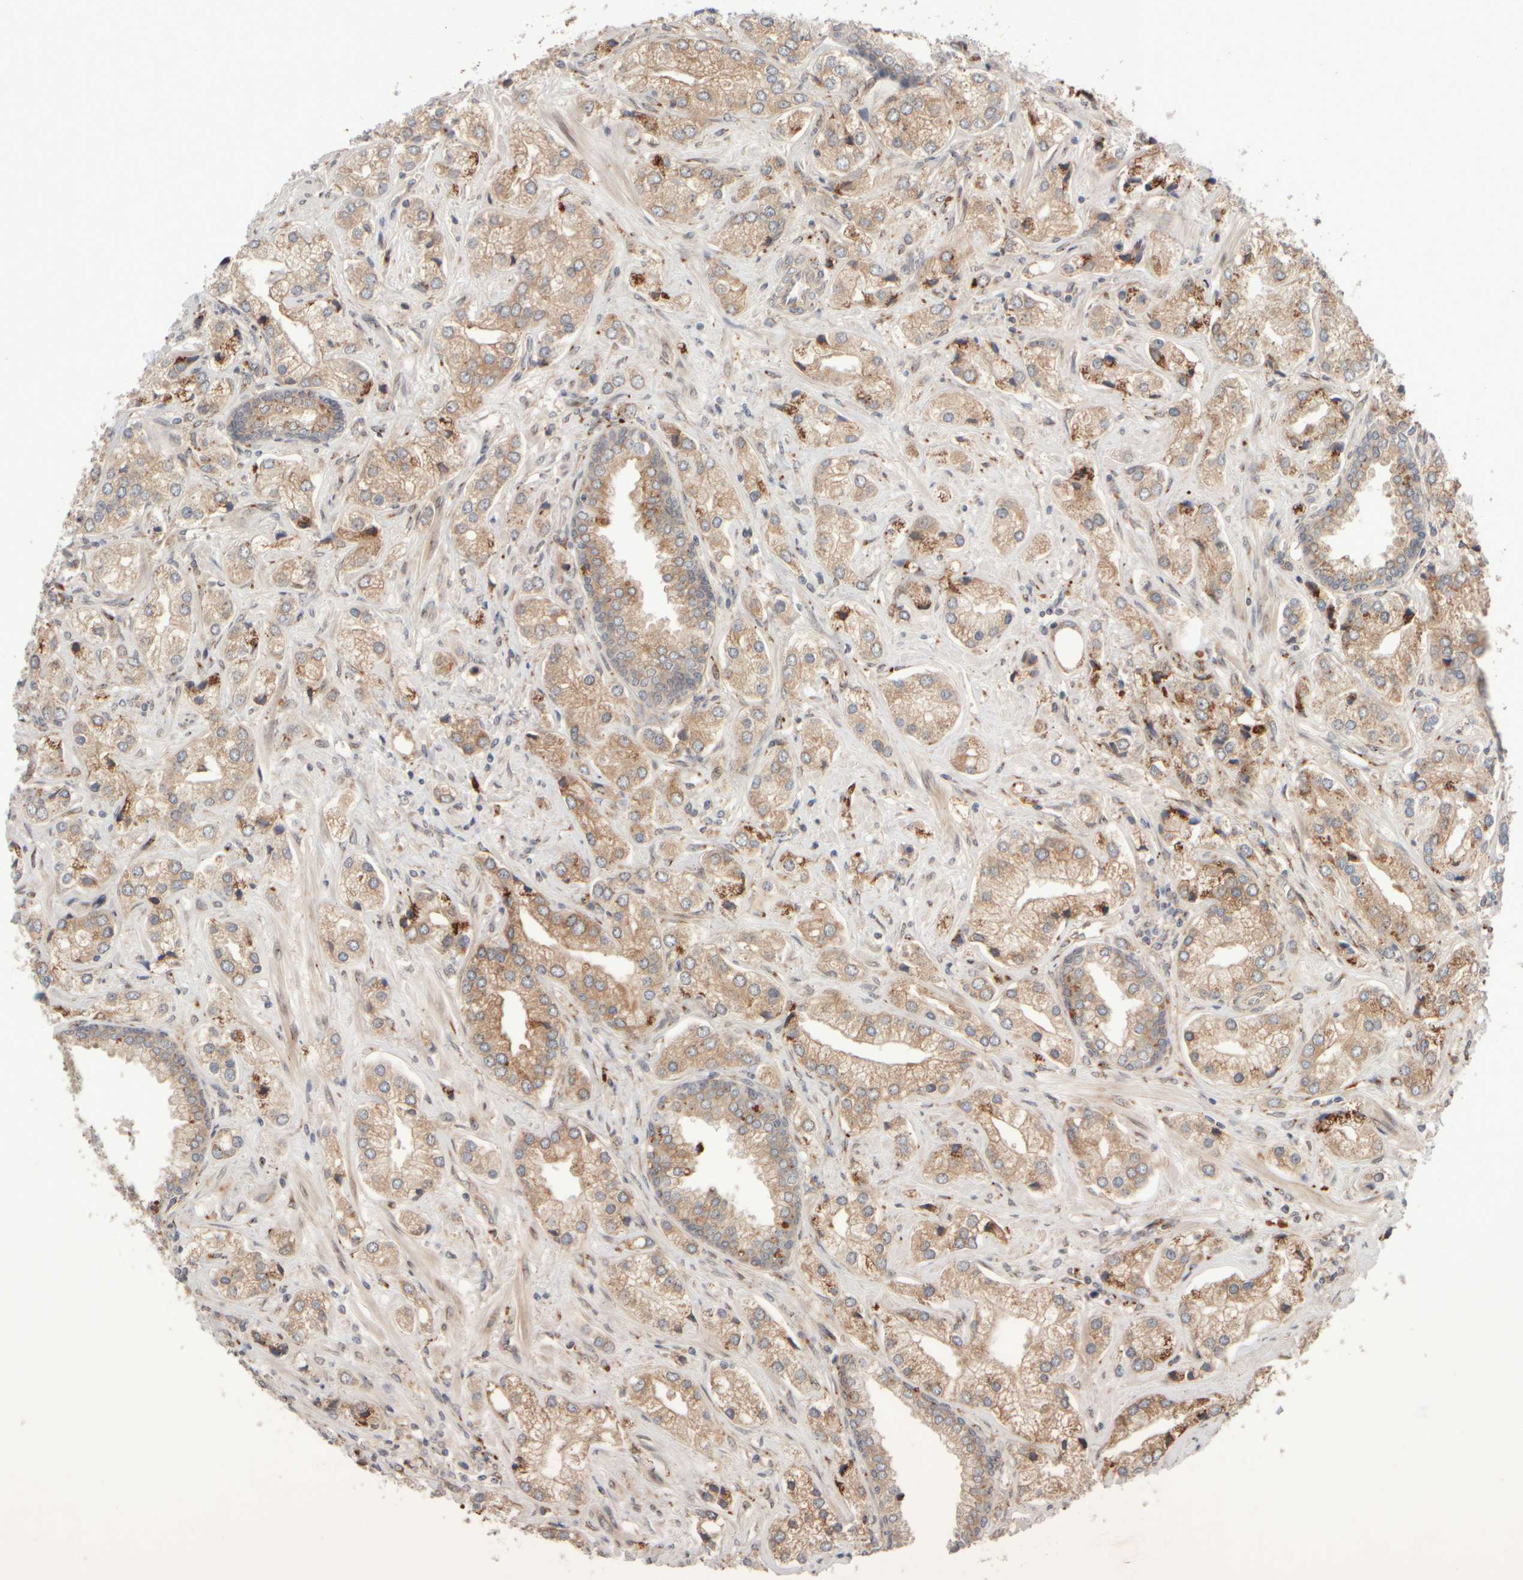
{"staining": {"intensity": "weak", "quantity": ">75%", "location": "cytoplasmic/membranous"}, "tissue": "prostate cancer", "cell_type": "Tumor cells", "image_type": "cancer", "snomed": [{"axis": "morphology", "description": "Adenocarcinoma, High grade"}, {"axis": "topography", "description": "Prostate"}], "caption": "Adenocarcinoma (high-grade) (prostate) tissue shows weak cytoplasmic/membranous expression in approximately >75% of tumor cells, visualized by immunohistochemistry. The protein is stained brown, and the nuclei are stained in blue (DAB IHC with brightfield microscopy, high magnification).", "gene": "GCN1", "patient": {"sex": "male", "age": 66}}